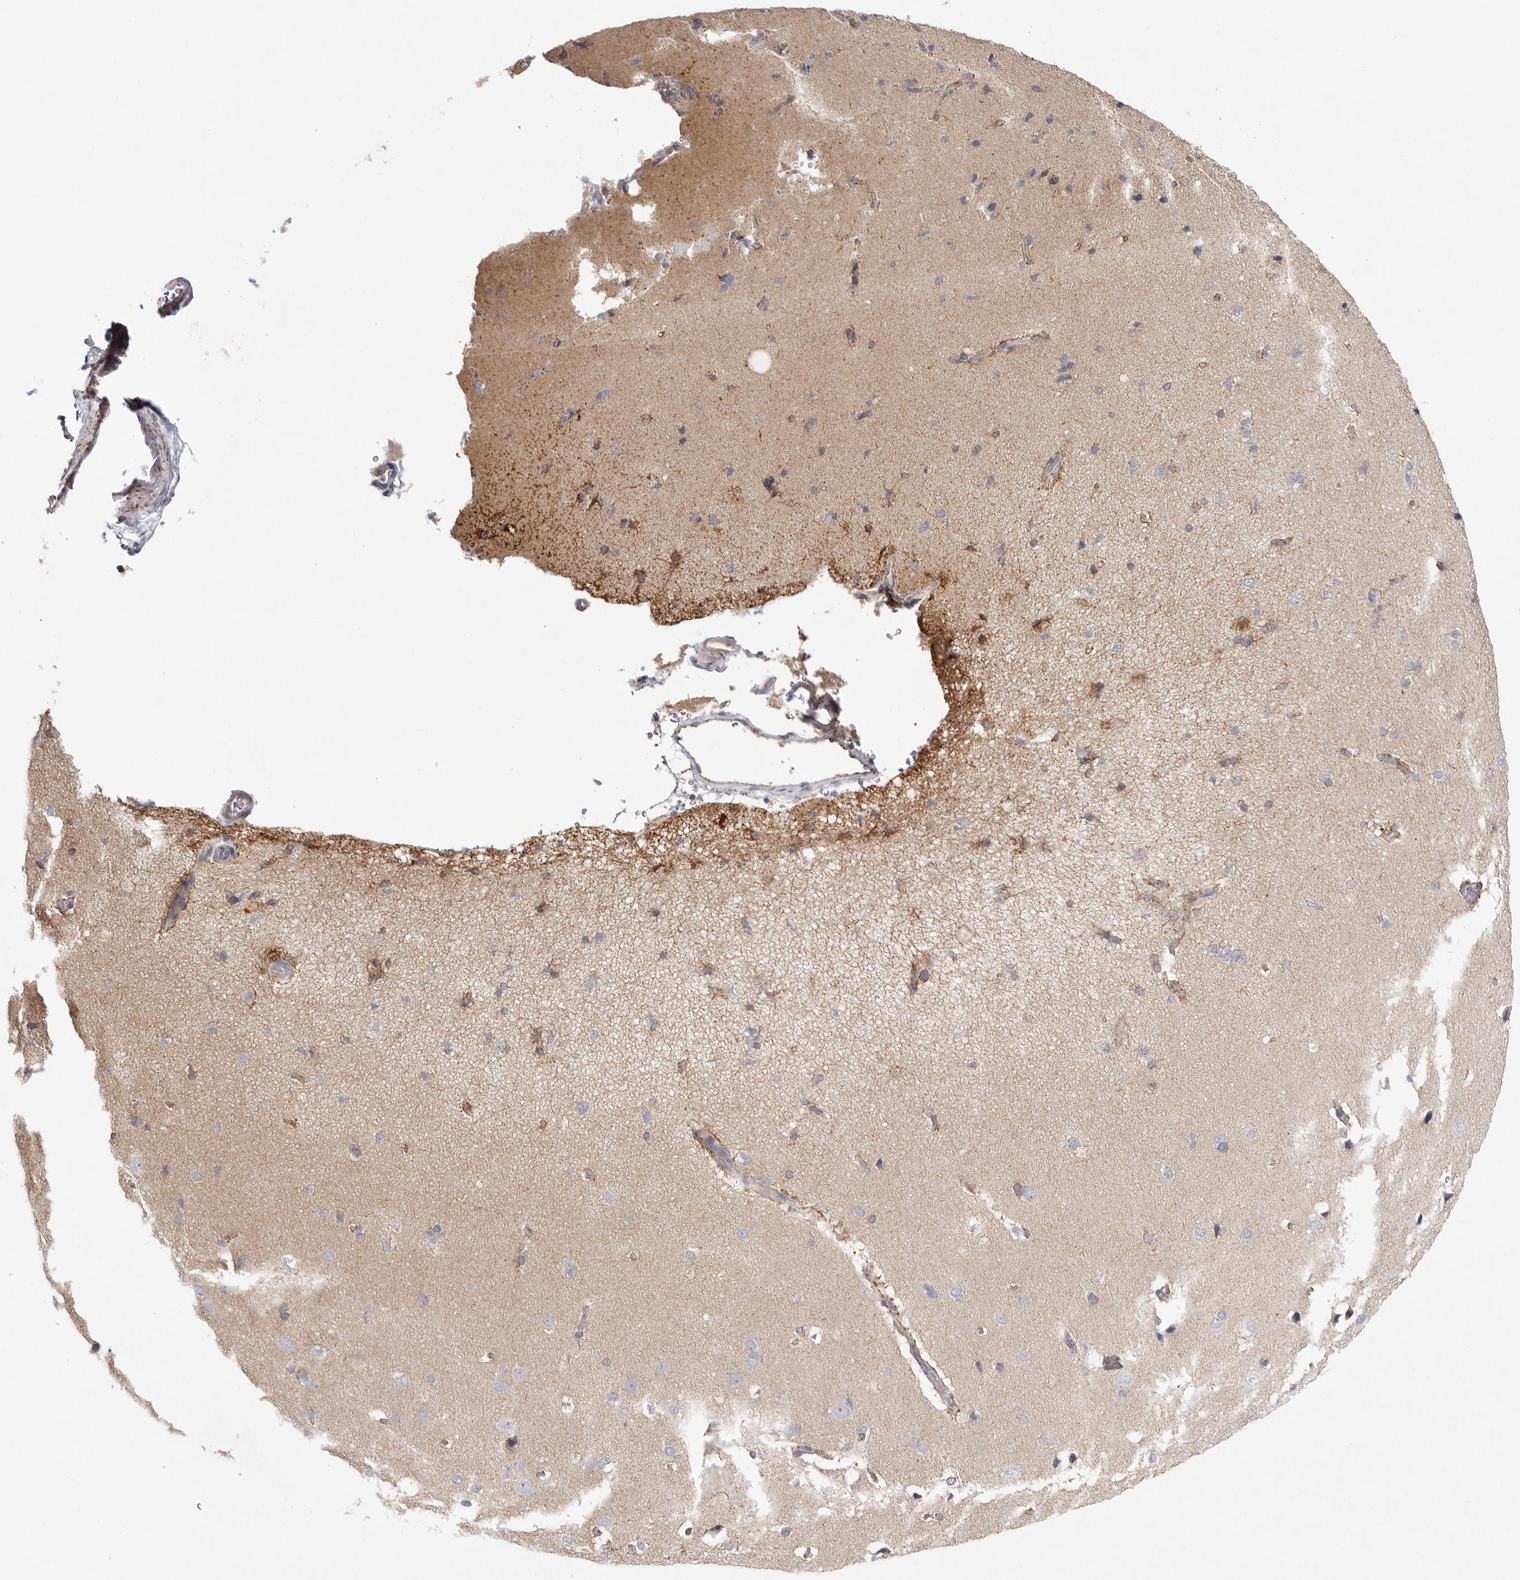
{"staining": {"intensity": "negative", "quantity": "none", "location": "none"}, "tissue": "cerebral cortex", "cell_type": "Endothelial cells", "image_type": "normal", "snomed": [{"axis": "morphology", "description": "Normal tissue, NOS"}, {"axis": "topography", "description": "Cerebral cortex"}], "caption": "An image of cerebral cortex stained for a protein demonstrates no brown staining in endothelial cells.", "gene": "ELP3", "patient": {"sex": "male", "age": 62}}